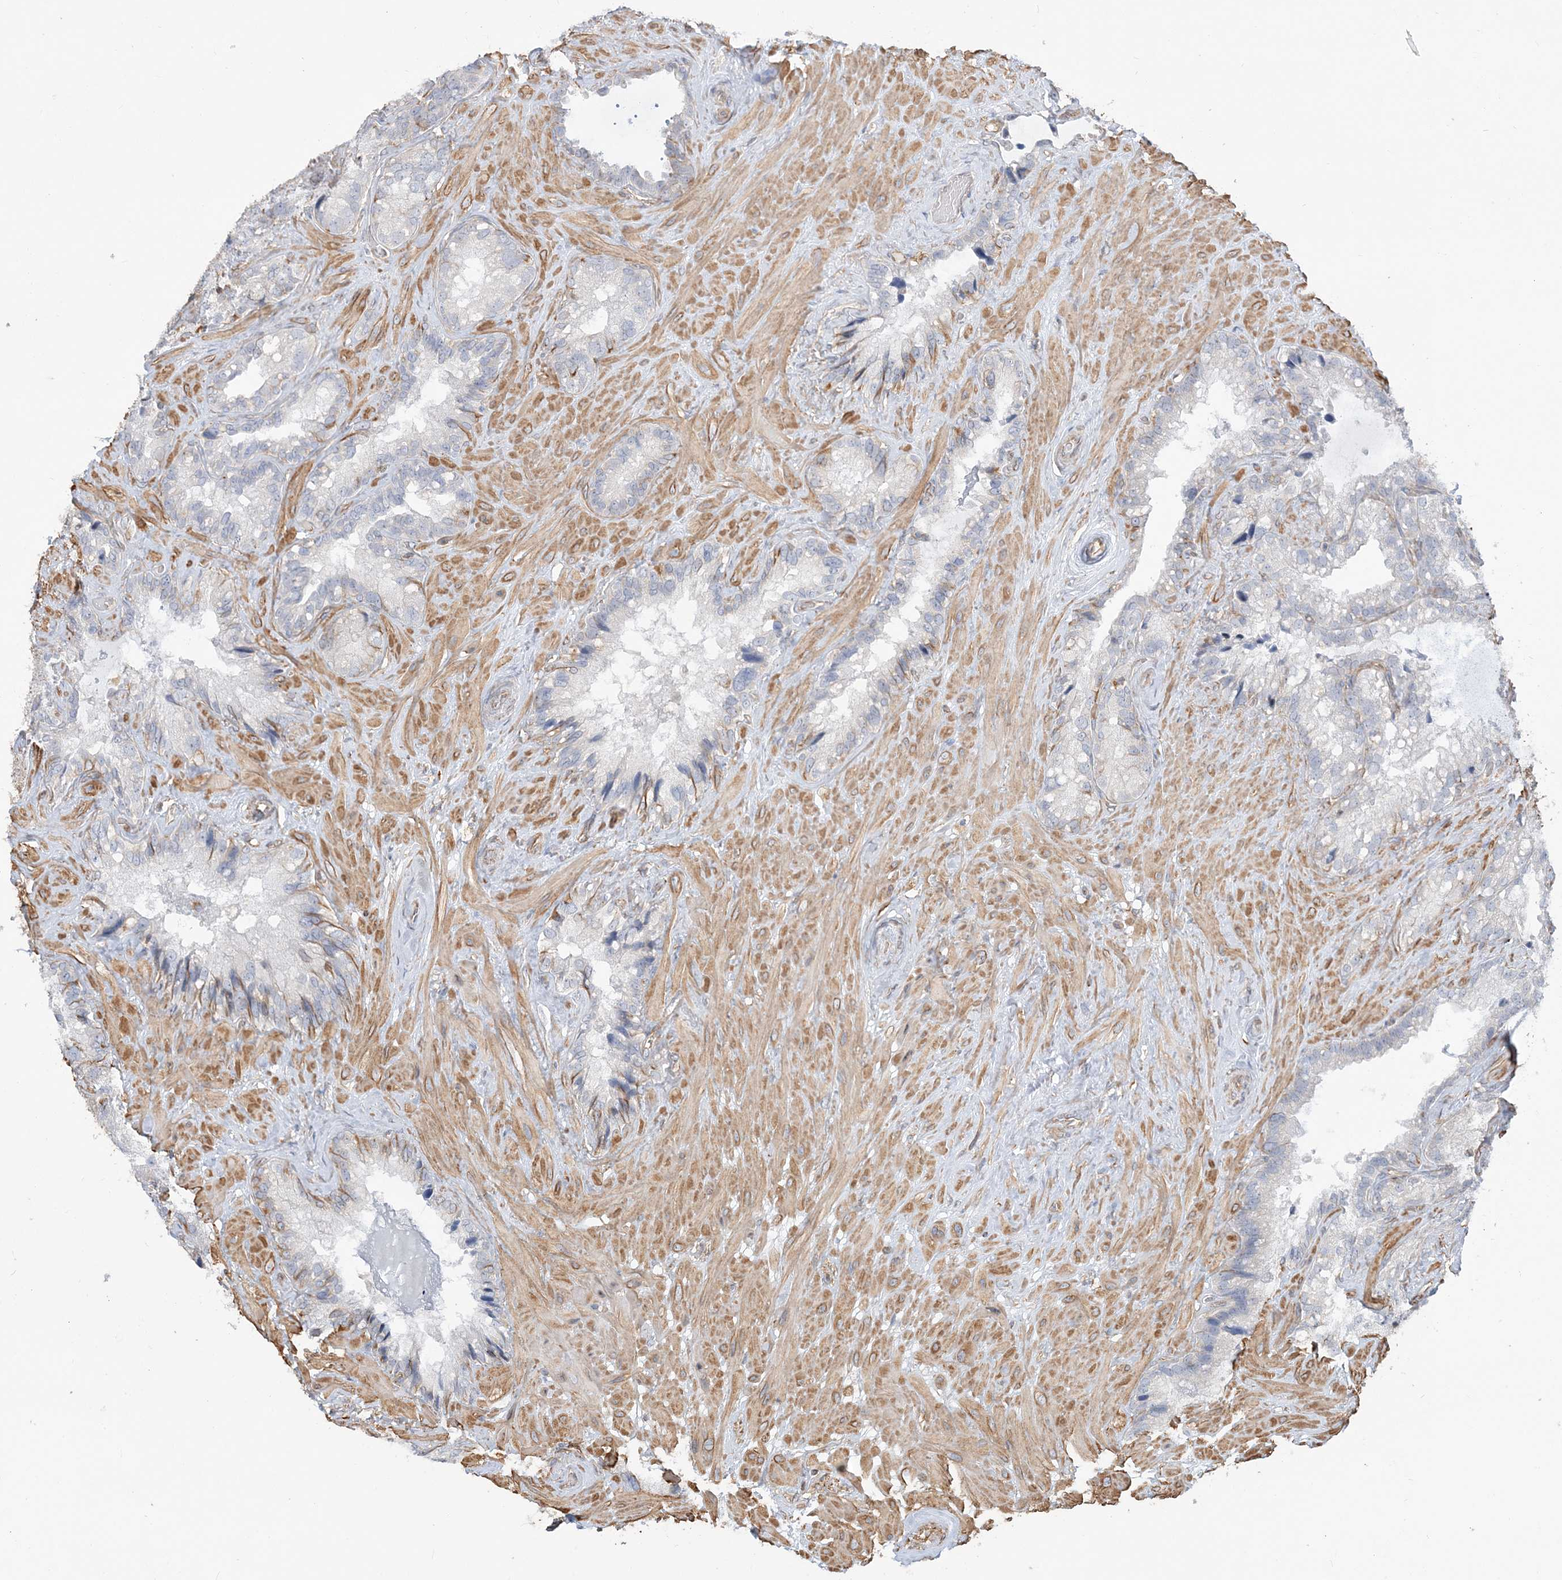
{"staining": {"intensity": "negative", "quantity": "none", "location": "none"}, "tissue": "seminal vesicle", "cell_type": "Glandular cells", "image_type": "normal", "snomed": [{"axis": "morphology", "description": "Normal tissue, NOS"}, {"axis": "topography", "description": "Prostate"}, {"axis": "topography", "description": "Seminal veicle"}], "caption": "There is no significant positivity in glandular cells of seminal vesicle. Brightfield microscopy of immunohistochemistry stained with DAB (brown) and hematoxylin (blue), captured at high magnification.", "gene": "ZNF821", "patient": {"sex": "male", "age": 68}}